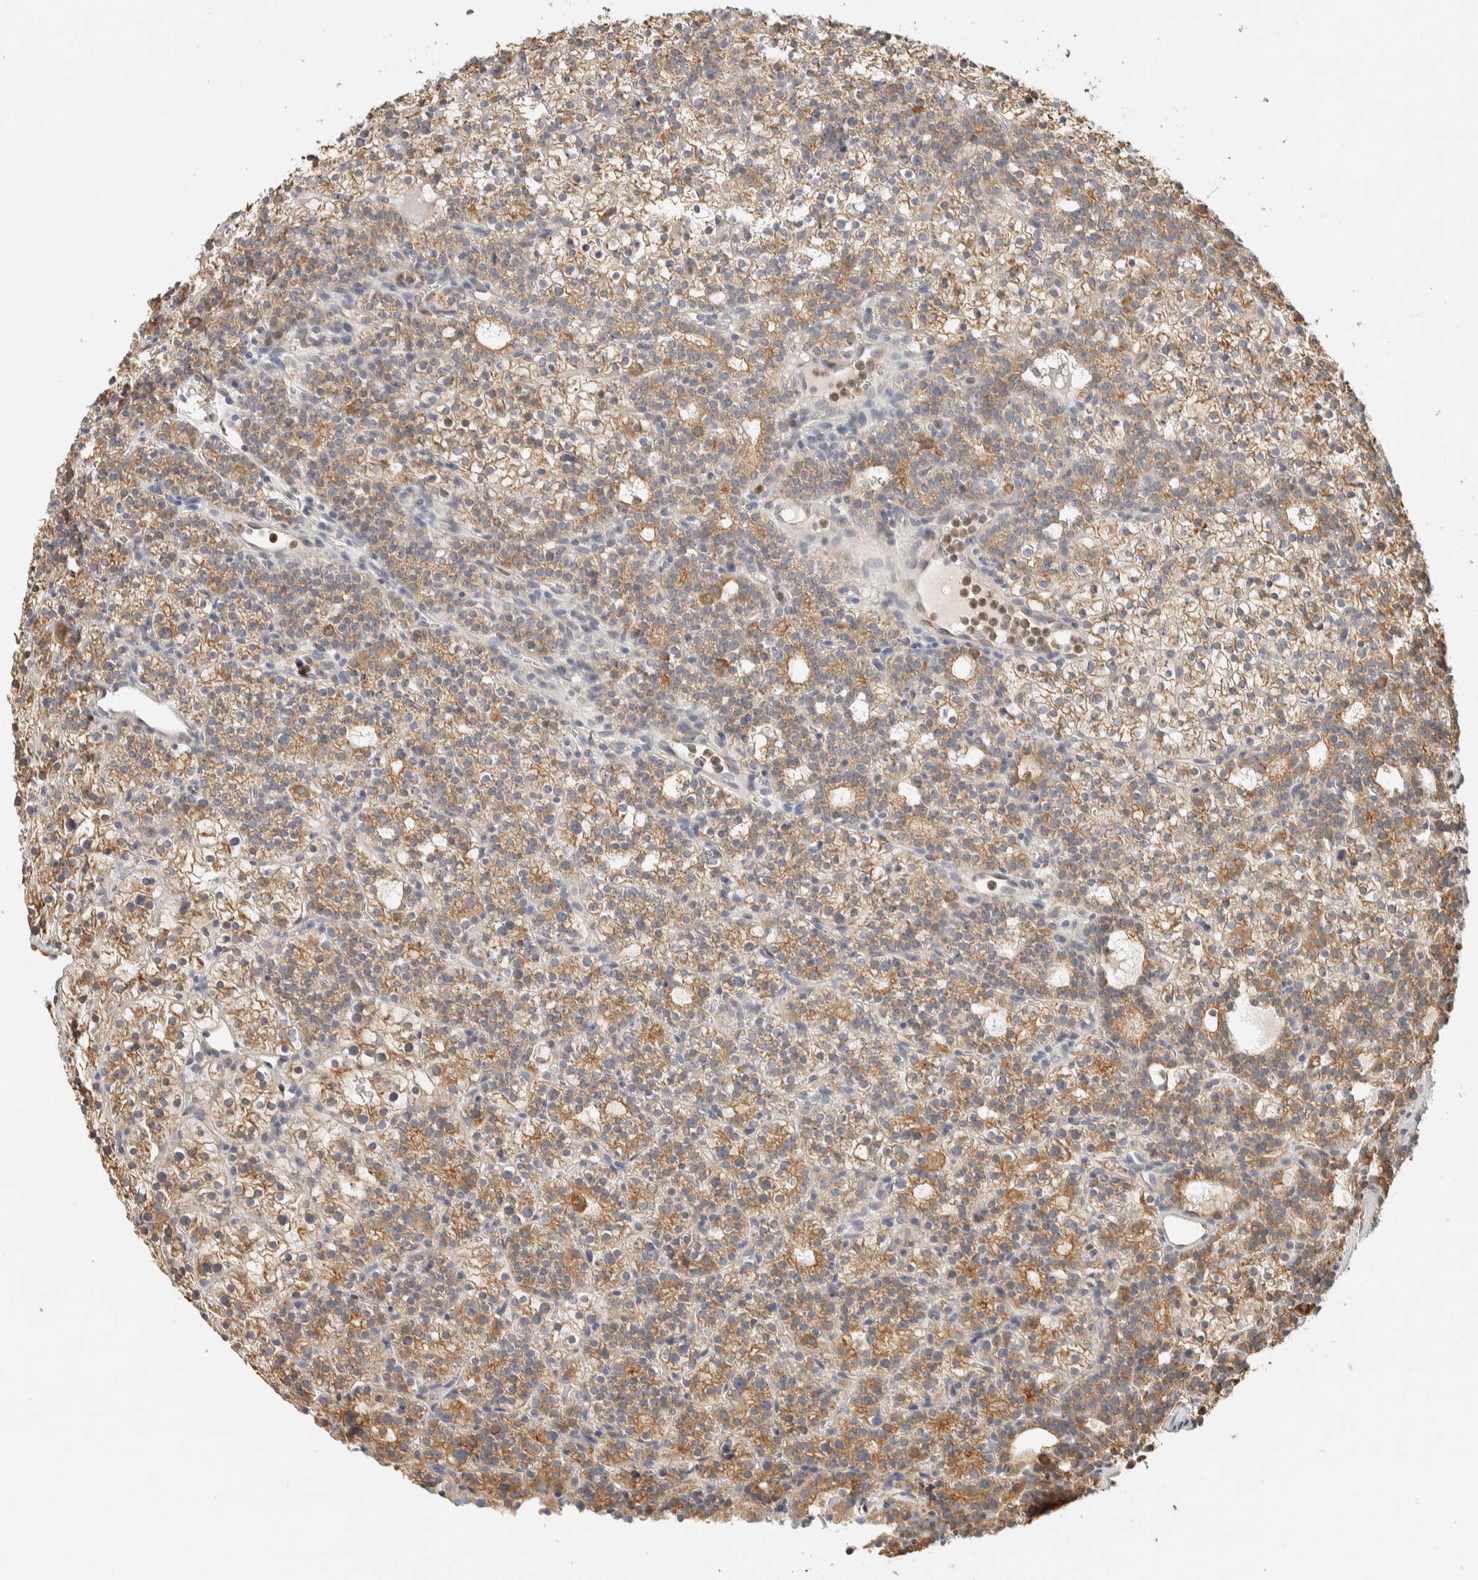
{"staining": {"intensity": "moderate", "quantity": ">75%", "location": "cytoplasmic/membranous"}, "tissue": "parathyroid gland", "cell_type": "Glandular cells", "image_type": "normal", "snomed": [{"axis": "morphology", "description": "Normal tissue, NOS"}, {"axis": "morphology", "description": "Adenoma, NOS"}, {"axis": "topography", "description": "Parathyroid gland"}], "caption": "Parathyroid gland stained with immunohistochemistry reveals moderate cytoplasmic/membranous positivity in about >75% of glandular cells.", "gene": "RAB11FIP1", "patient": {"sex": "female", "age": 74}}